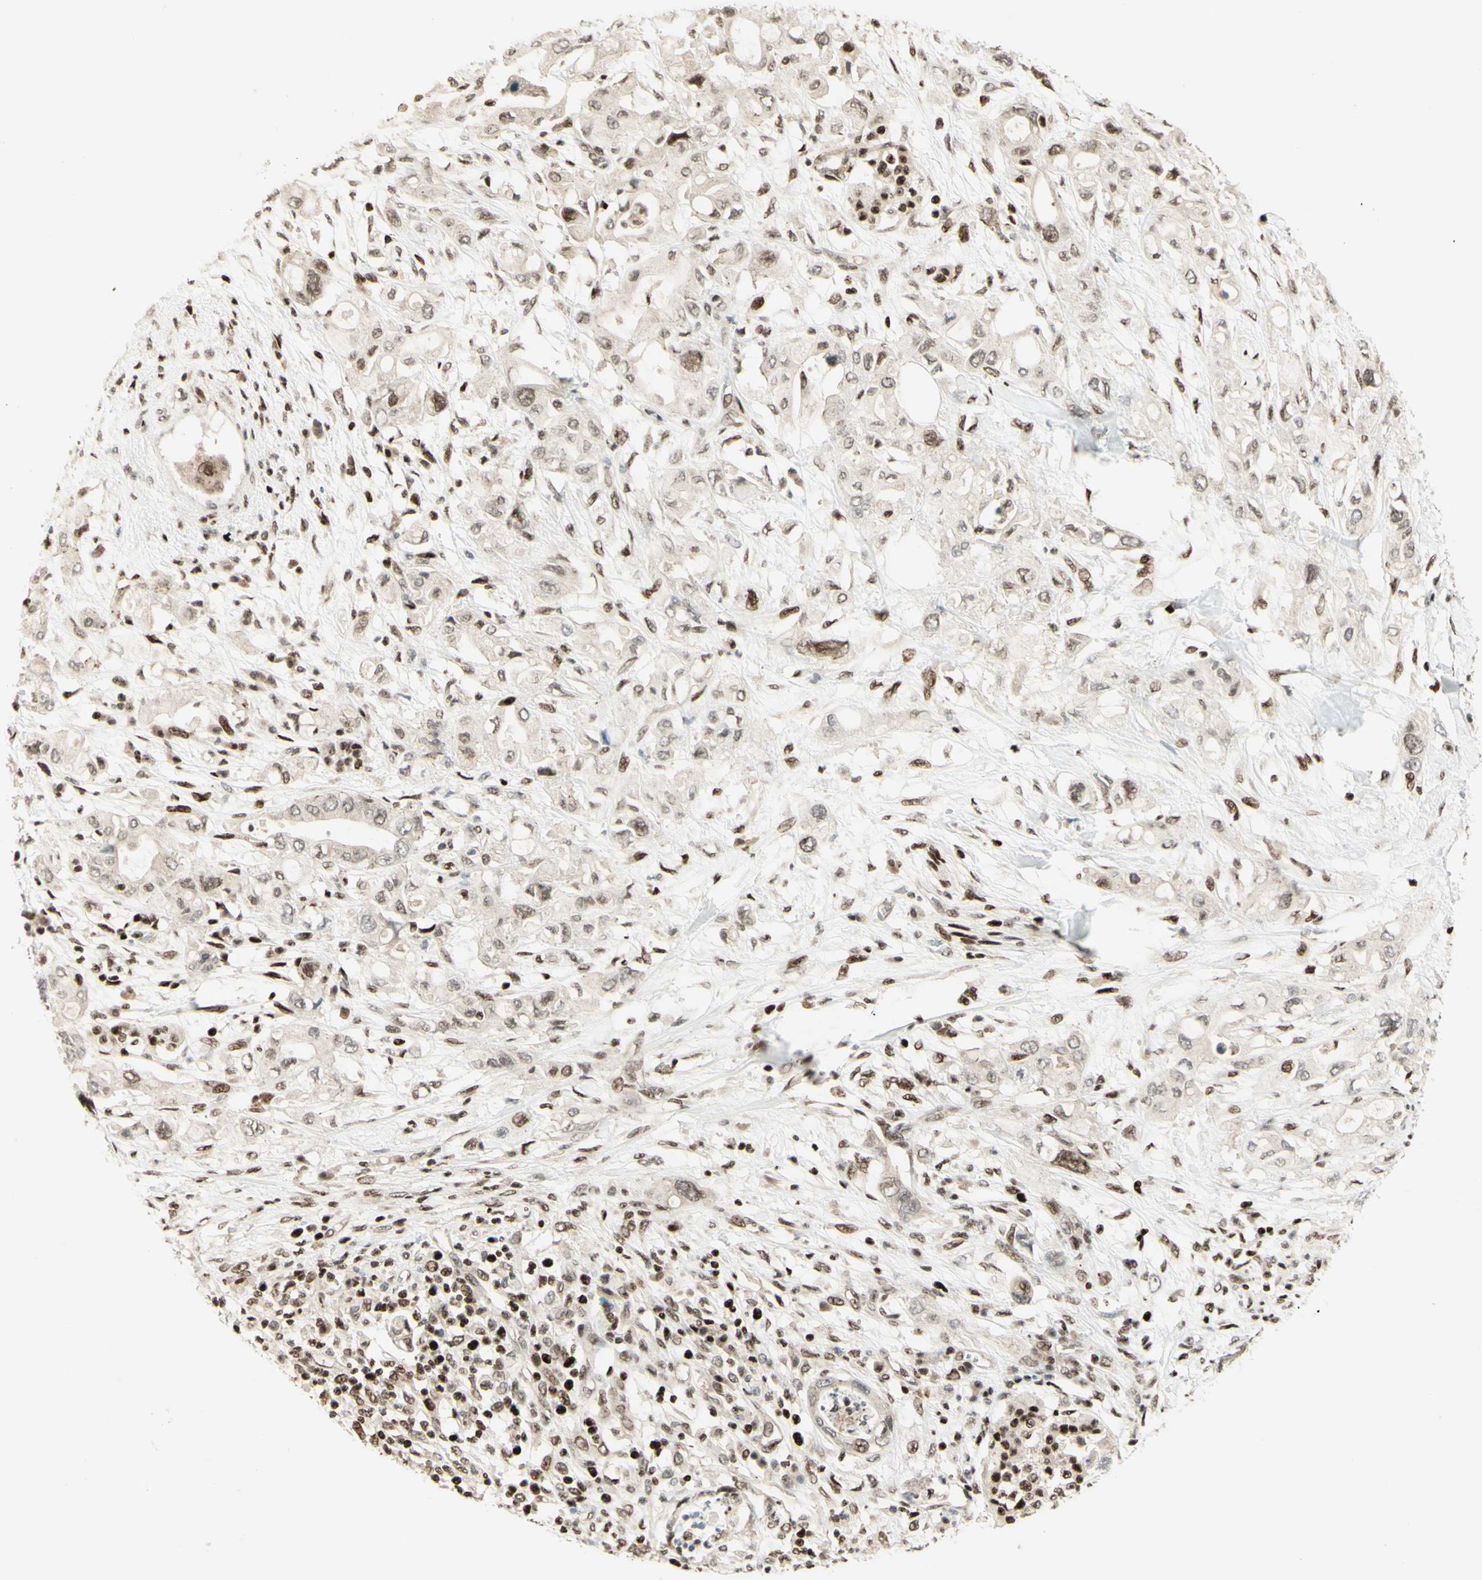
{"staining": {"intensity": "moderate", "quantity": "<25%", "location": "cytoplasmic/membranous,nuclear"}, "tissue": "pancreatic cancer", "cell_type": "Tumor cells", "image_type": "cancer", "snomed": [{"axis": "morphology", "description": "Adenocarcinoma, NOS"}, {"axis": "topography", "description": "Pancreas"}], "caption": "IHC (DAB (3,3'-diaminobenzidine)) staining of human pancreatic cancer exhibits moderate cytoplasmic/membranous and nuclear protein positivity in about <25% of tumor cells.", "gene": "CDKL5", "patient": {"sex": "female", "age": 56}}